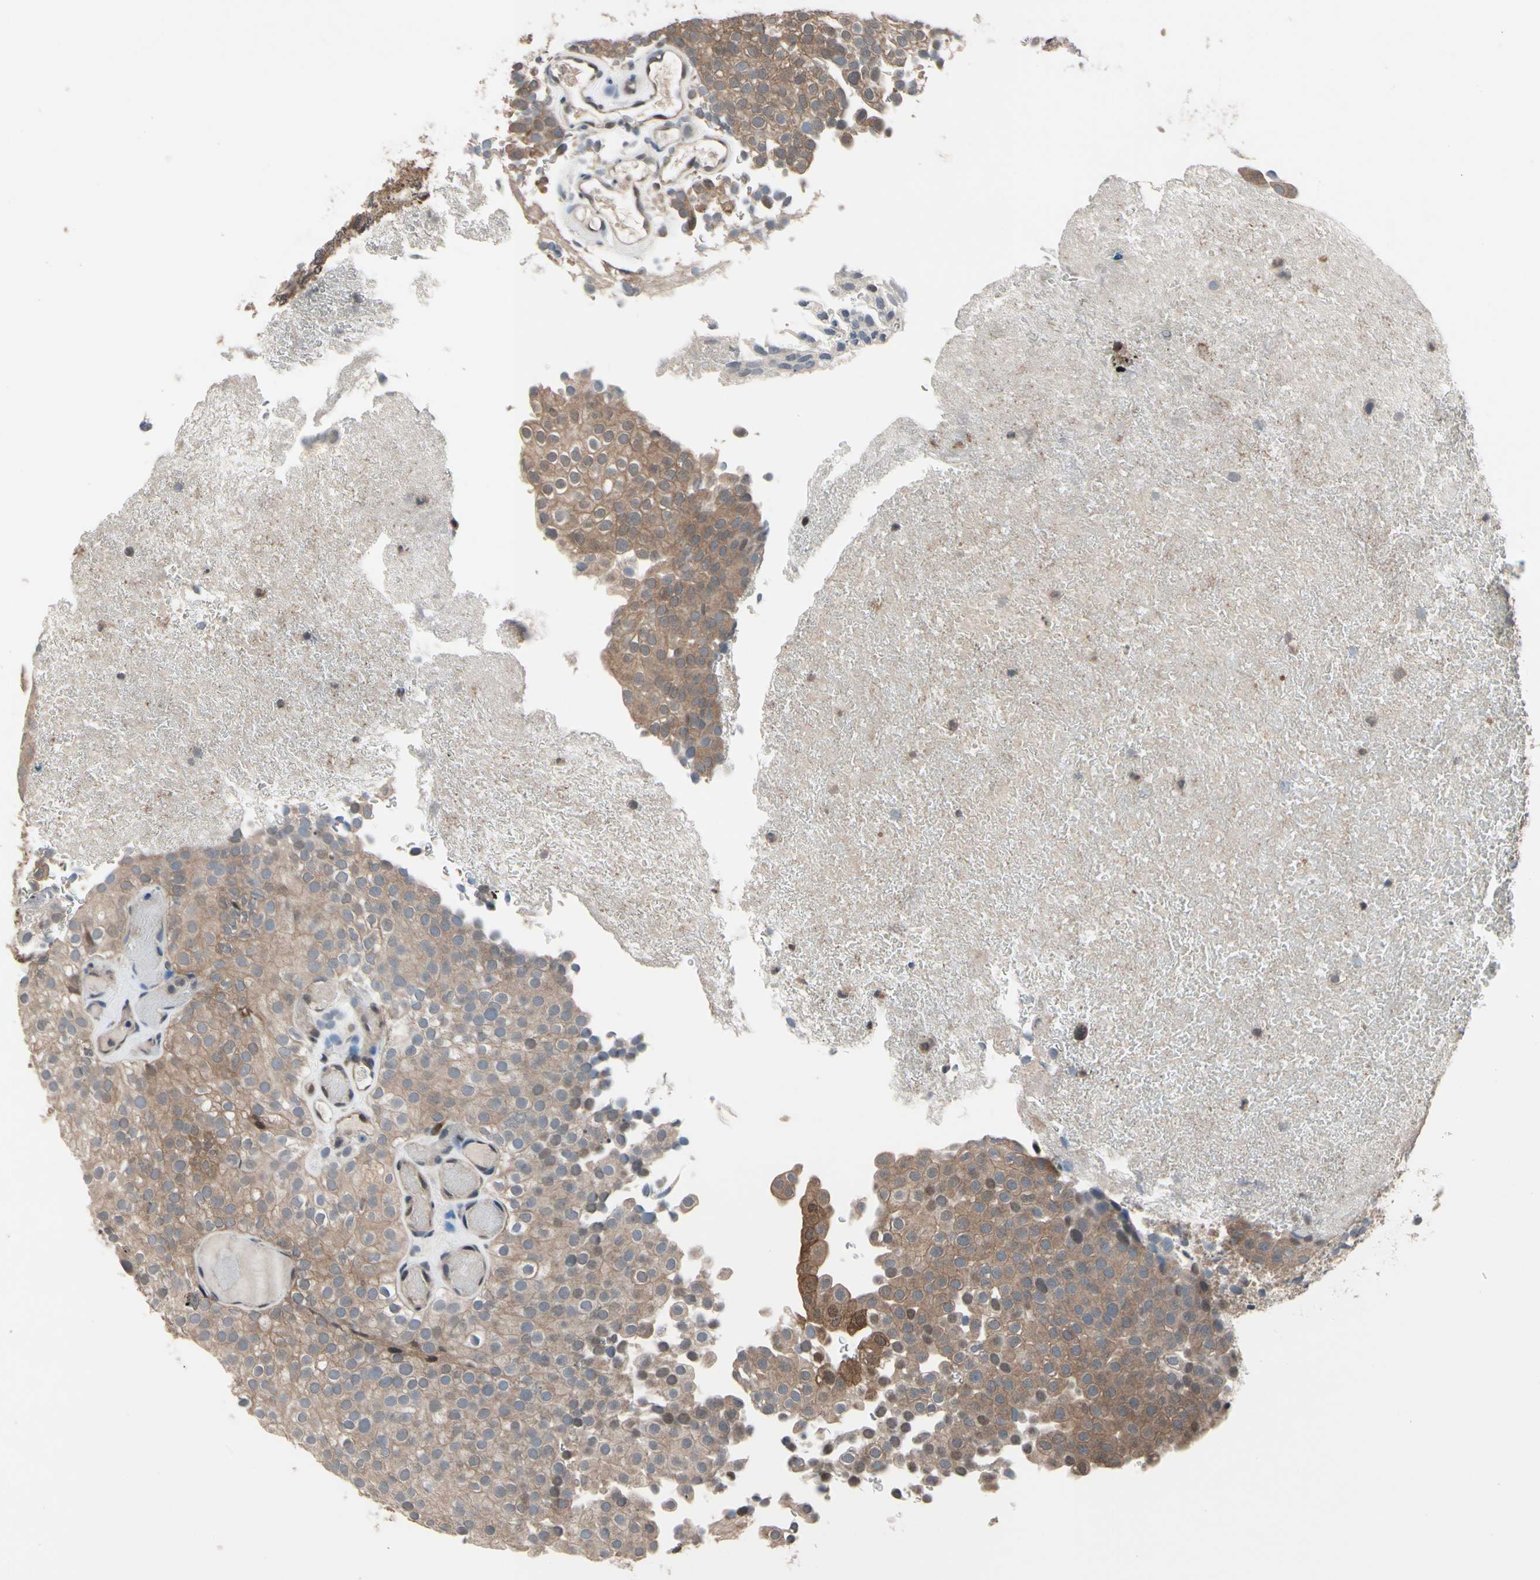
{"staining": {"intensity": "moderate", "quantity": ">75%", "location": "cytoplasmic/membranous"}, "tissue": "urothelial cancer", "cell_type": "Tumor cells", "image_type": "cancer", "snomed": [{"axis": "morphology", "description": "Urothelial carcinoma, Low grade"}, {"axis": "topography", "description": "Urinary bladder"}], "caption": "Protein staining of urothelial cancer tissue demonstrates moderate cytoplasmic/membranous expression in about >75% of tumor cells.", "gene": "PRDX6", "patient": {"sex": "male", "age": 78}}